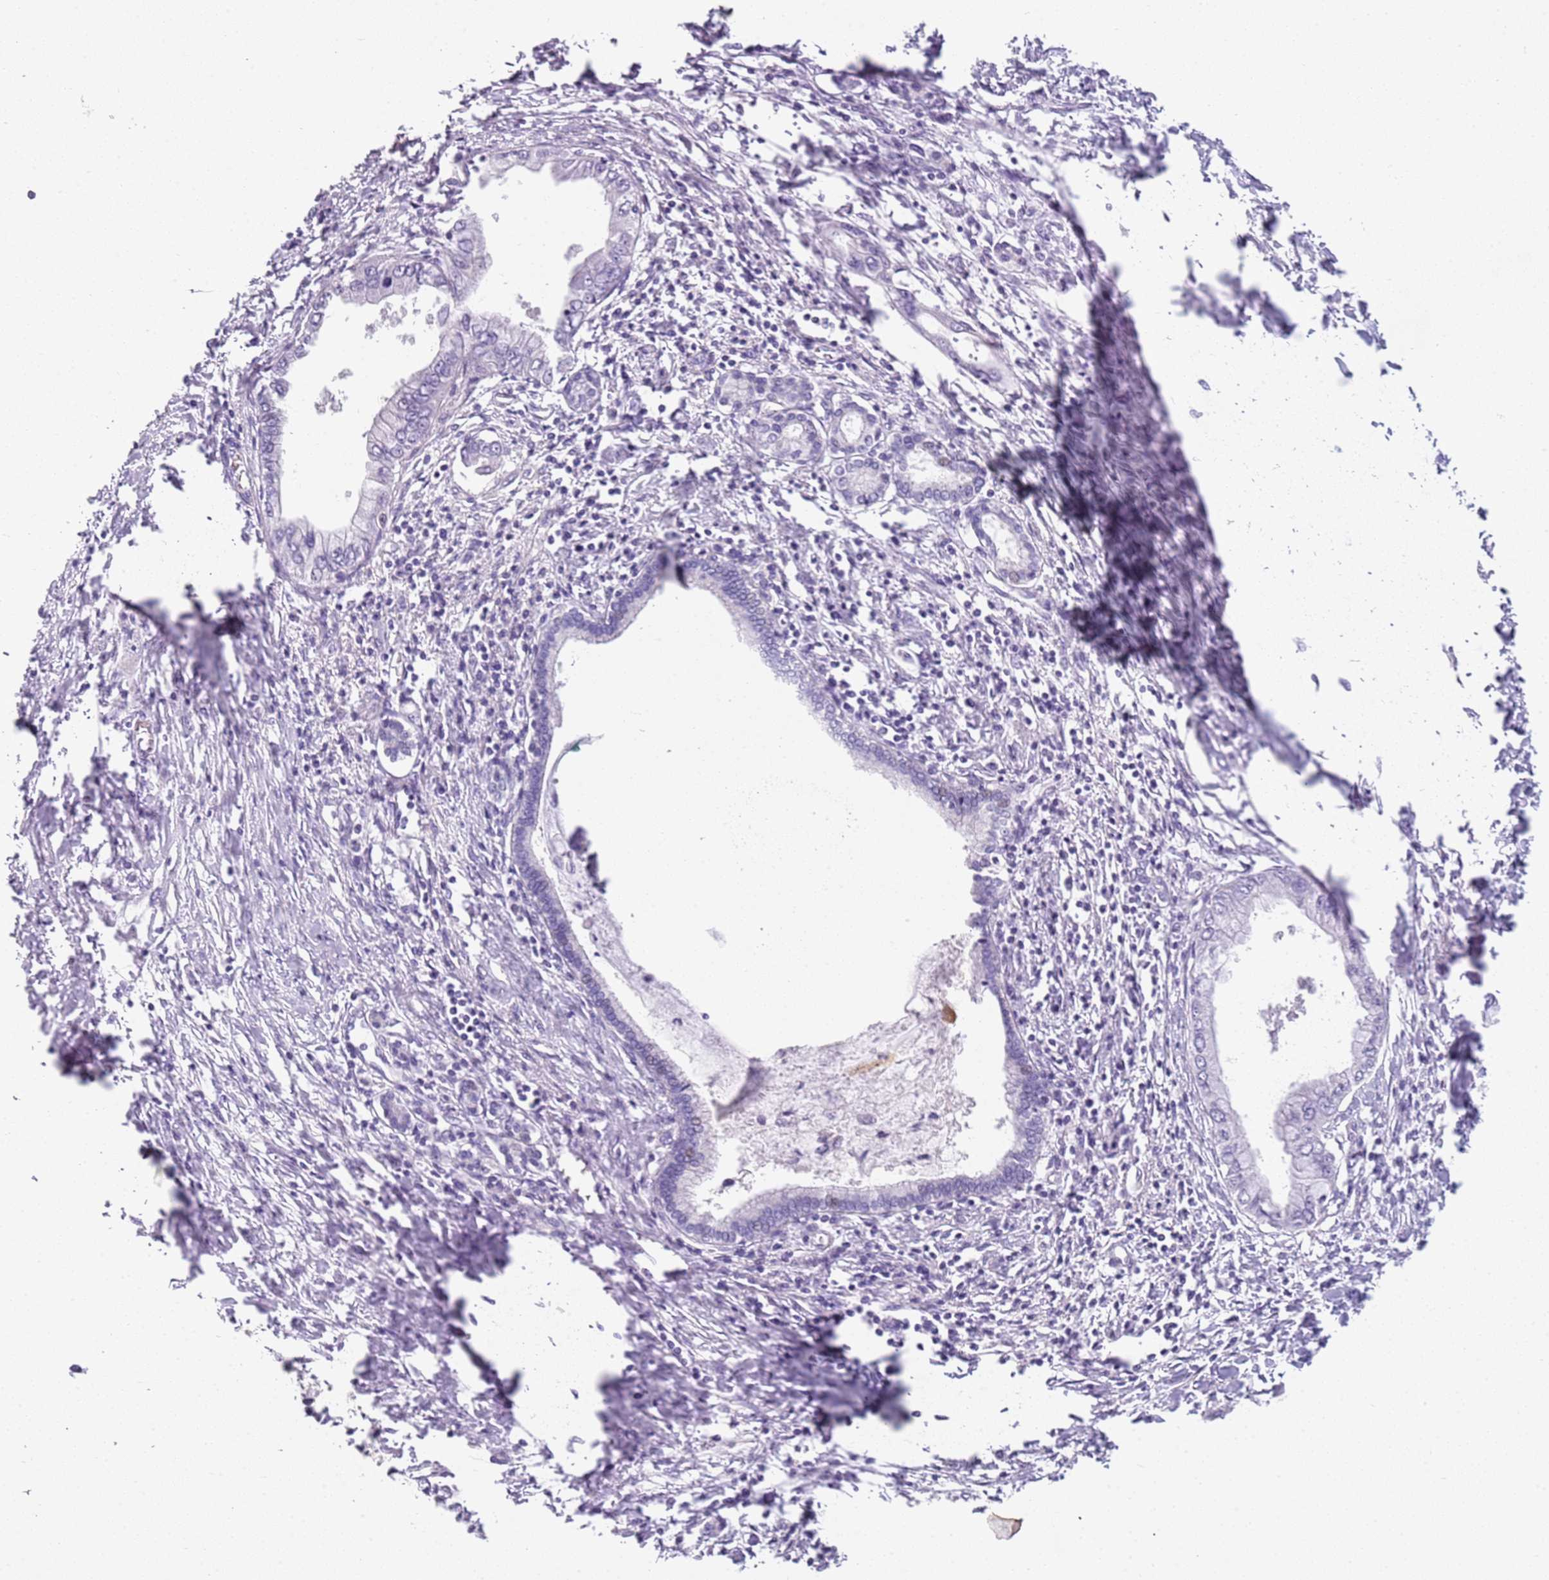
{"staining": {"intensity": "negative", "quantity": "none", "location": "none"}, "tissue": "pancreatic cancer", "cell_type": "Tumor cells", "image_type": "cancer", "snomed": [{"axis": "morphology", "description": "Adenocarcinoma, NOS"}, {"axis": "topography", "description": "Pancreas"}], "caption": "Adenocarcinoma (pancreatic) was stained to show a protein in brown. There is no significant staining in tumor cells. (Stains: DAB (3,3'-diaminobenzidine) immunohistochemistry (IHC) with hematoxylin counter stain, Microscopy: brightfield microscopy at high magnification).", "gene": "DEFB116", "patient": {"sex": "male", "age": 48}}